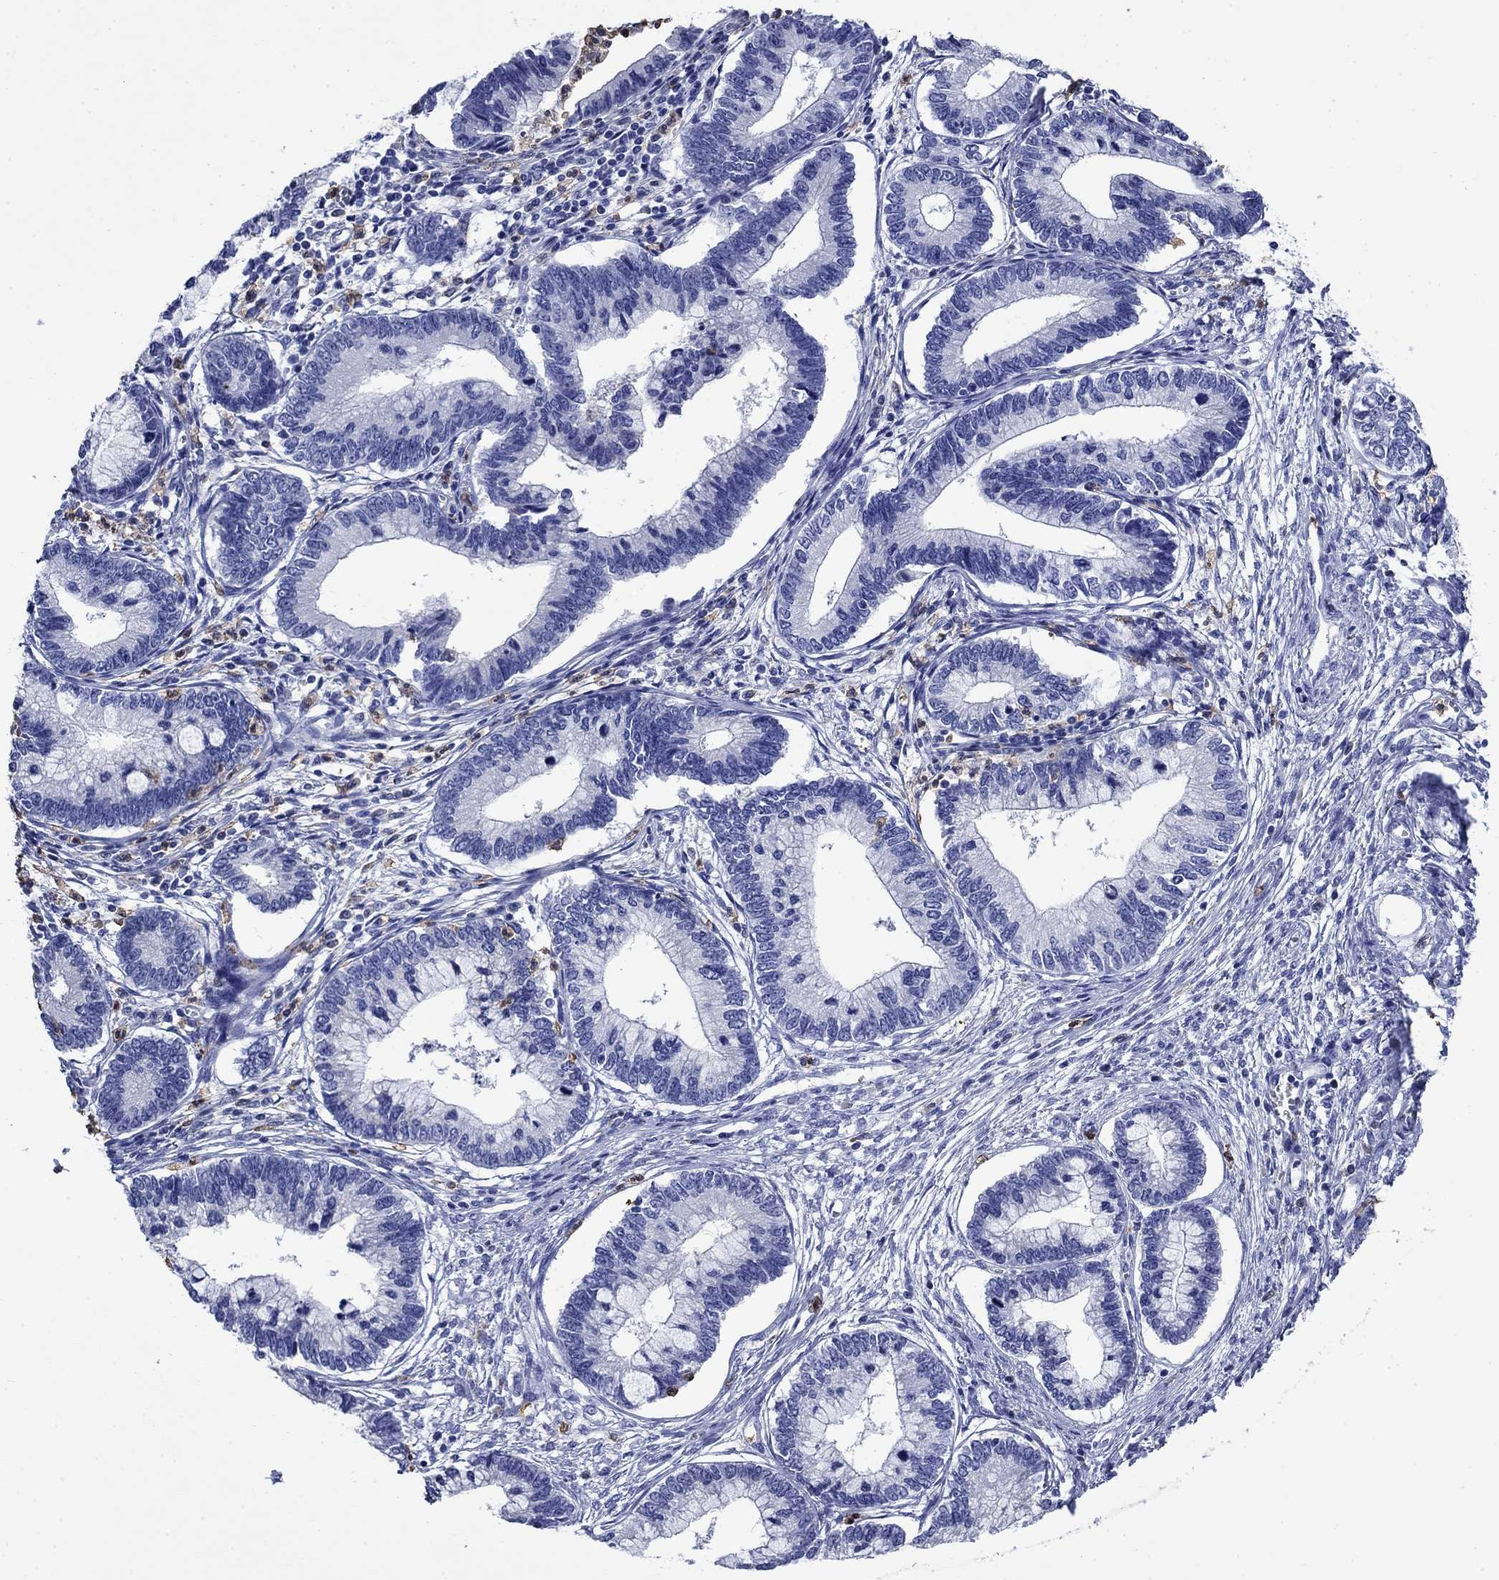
{"staining": {"intensity": "negative", "quantity": "none", "location": "none"}, "tissue": "cervical cancer", "cell_type": "Tumor cells", "image_type": "cancer", "snomed": [{"axis": "morphology", "description": "Adenocarcinoma, NOS"}, {"axis": "topography", "description": "Cervix"}], "caption": "Immunohistochemistry histopathology image of cervical cancer stained for a protein (brown), which exhibits no expression in tumor cells.", "gene": "TFR2", "patient": {"sex": "female", "age": 44}}